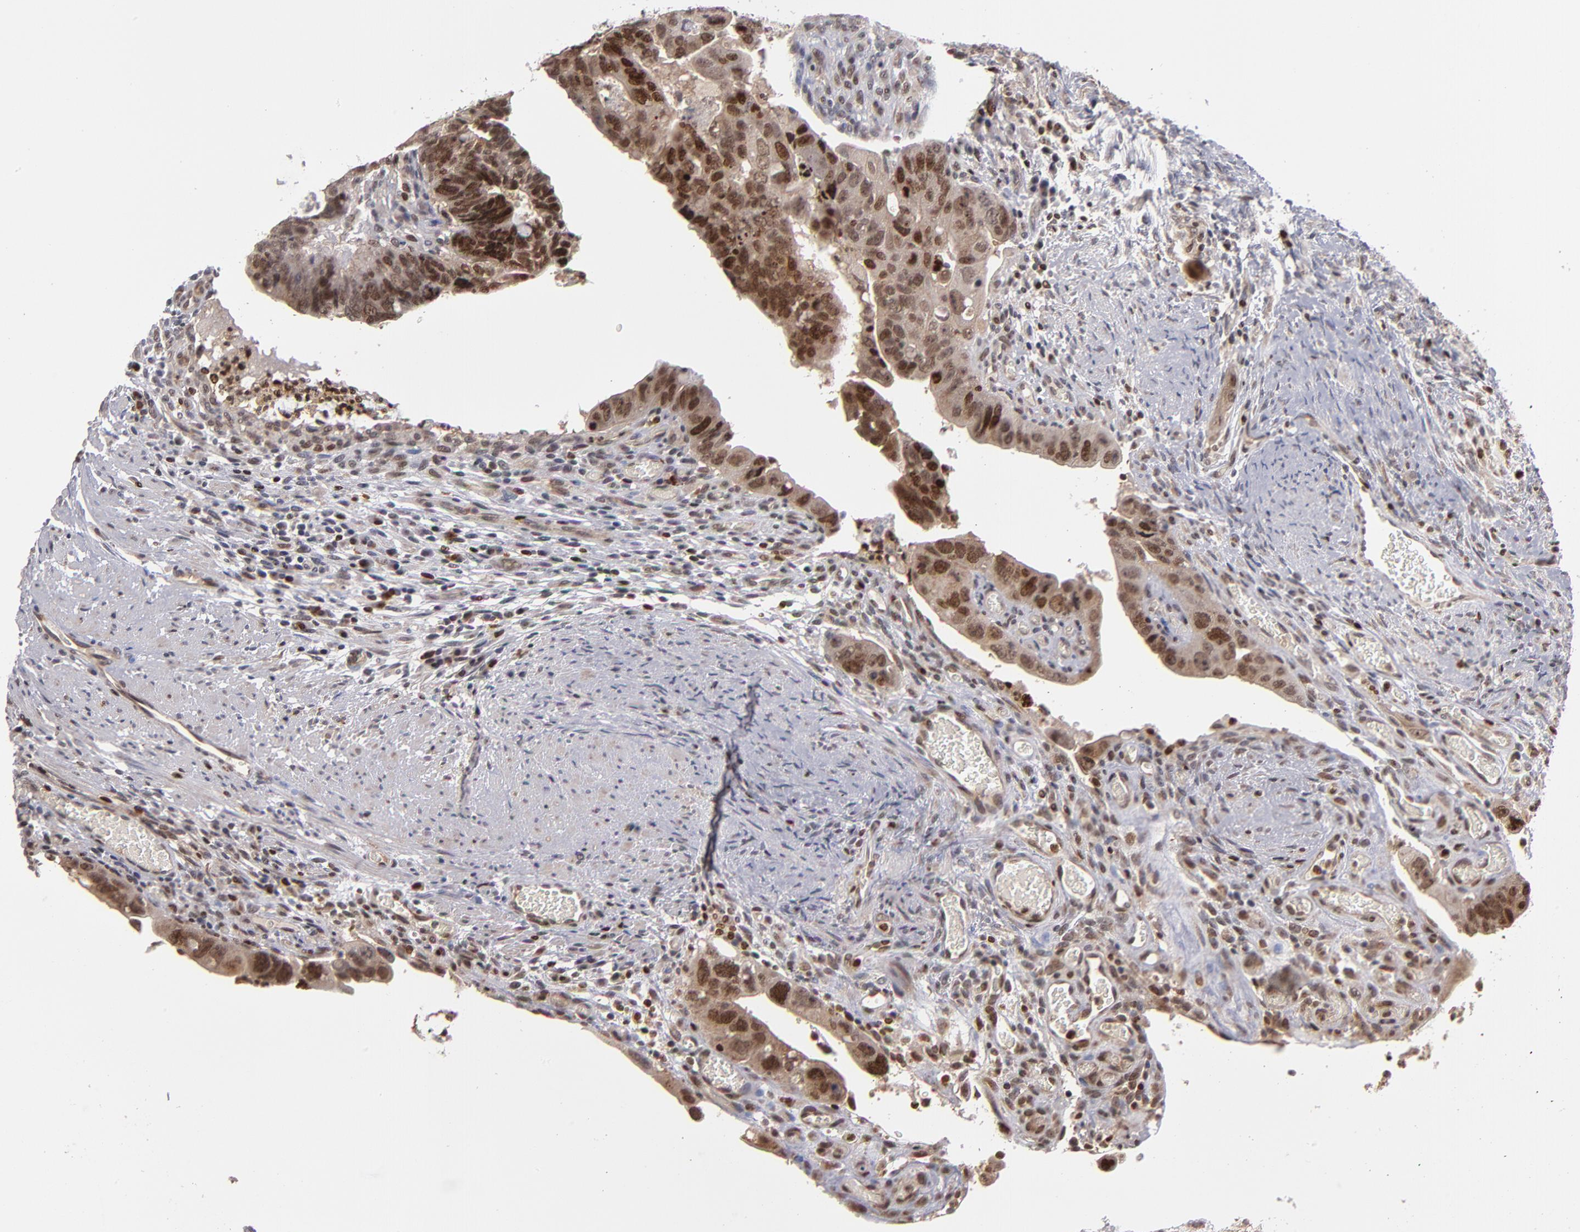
{"staining": {"intensity": "moderate", "quantity": ">75%", "location": "nuclear"}, "tissue": "colorectal cancer", "cell_type": "Tumor cells", "image_type": "cancer", "snomed": [{"axis": "morphology", "description": "Adenocarcinoma, NOS"}, {"axis": "topography", "description": "Rectum"}], "caption": "Immunohistochemical staining of human colorectal adenocarcinoma displays moderate nuclear protein expression in approximately >75% of tumor cells.", "gene": "KDM6A", "patient": {"sex": "male", "age": 53}}